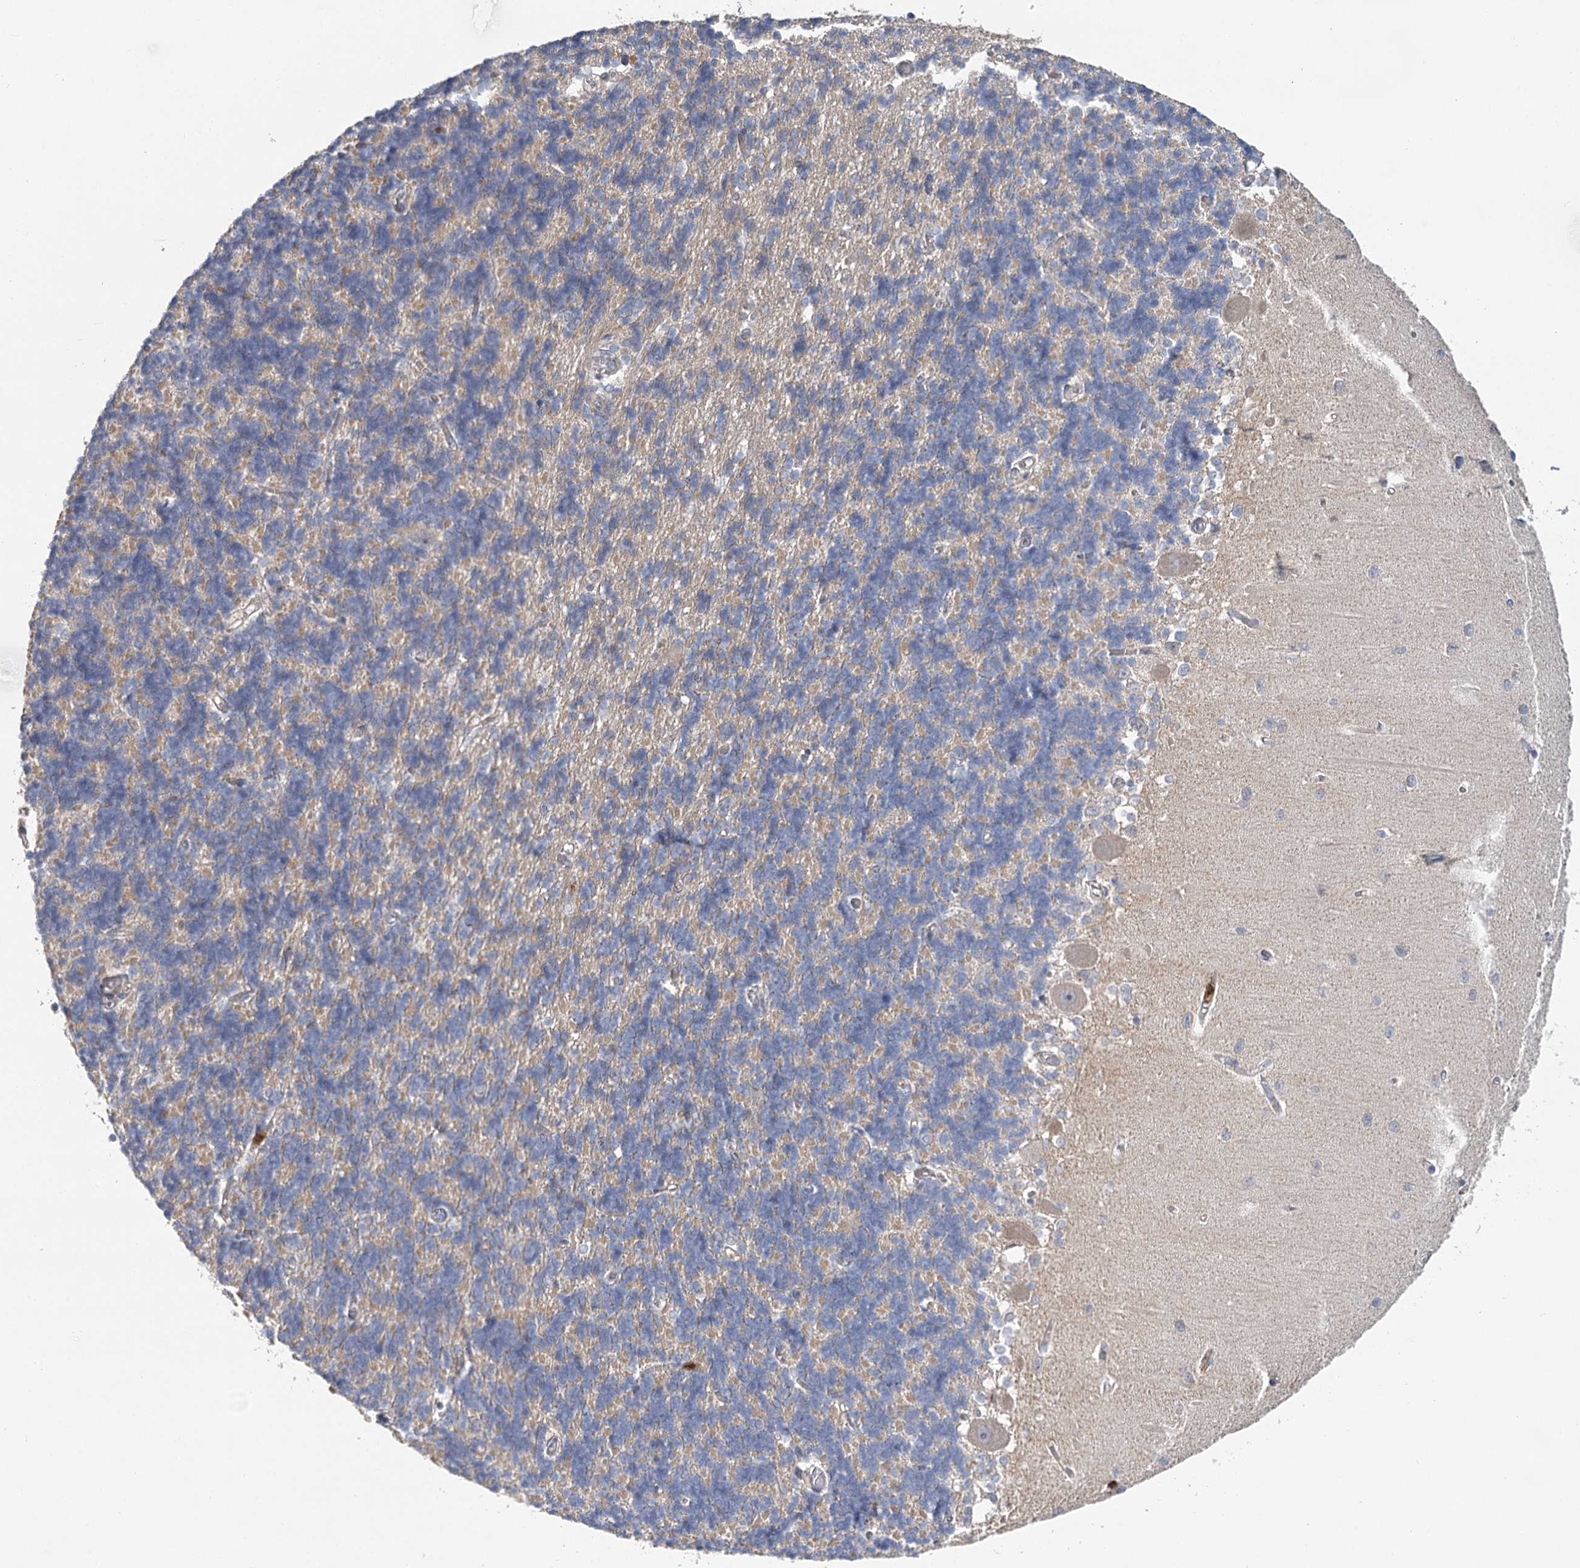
{"staining": {"intensity": "moderate", "quantity": "25%-75%", "location": "cytoplasmic/membranous"}, "tissue": "cerebellum", "cell_type": "Cells in granular layer", "image_type": "normal", "snomed": [{"axis": "morphology", "description": "Normal tissue, NOS"}, {"axis": "topography", "description": "Cerebellum"}], "caption": "A photomicrograph of human cerebellum stained for a protein exhibits moderate cytoplasmic/membranous brown staining in cells in granular layer.", "gene": "EPB41L5", "patient": {"sex": "male", "age": 37}}